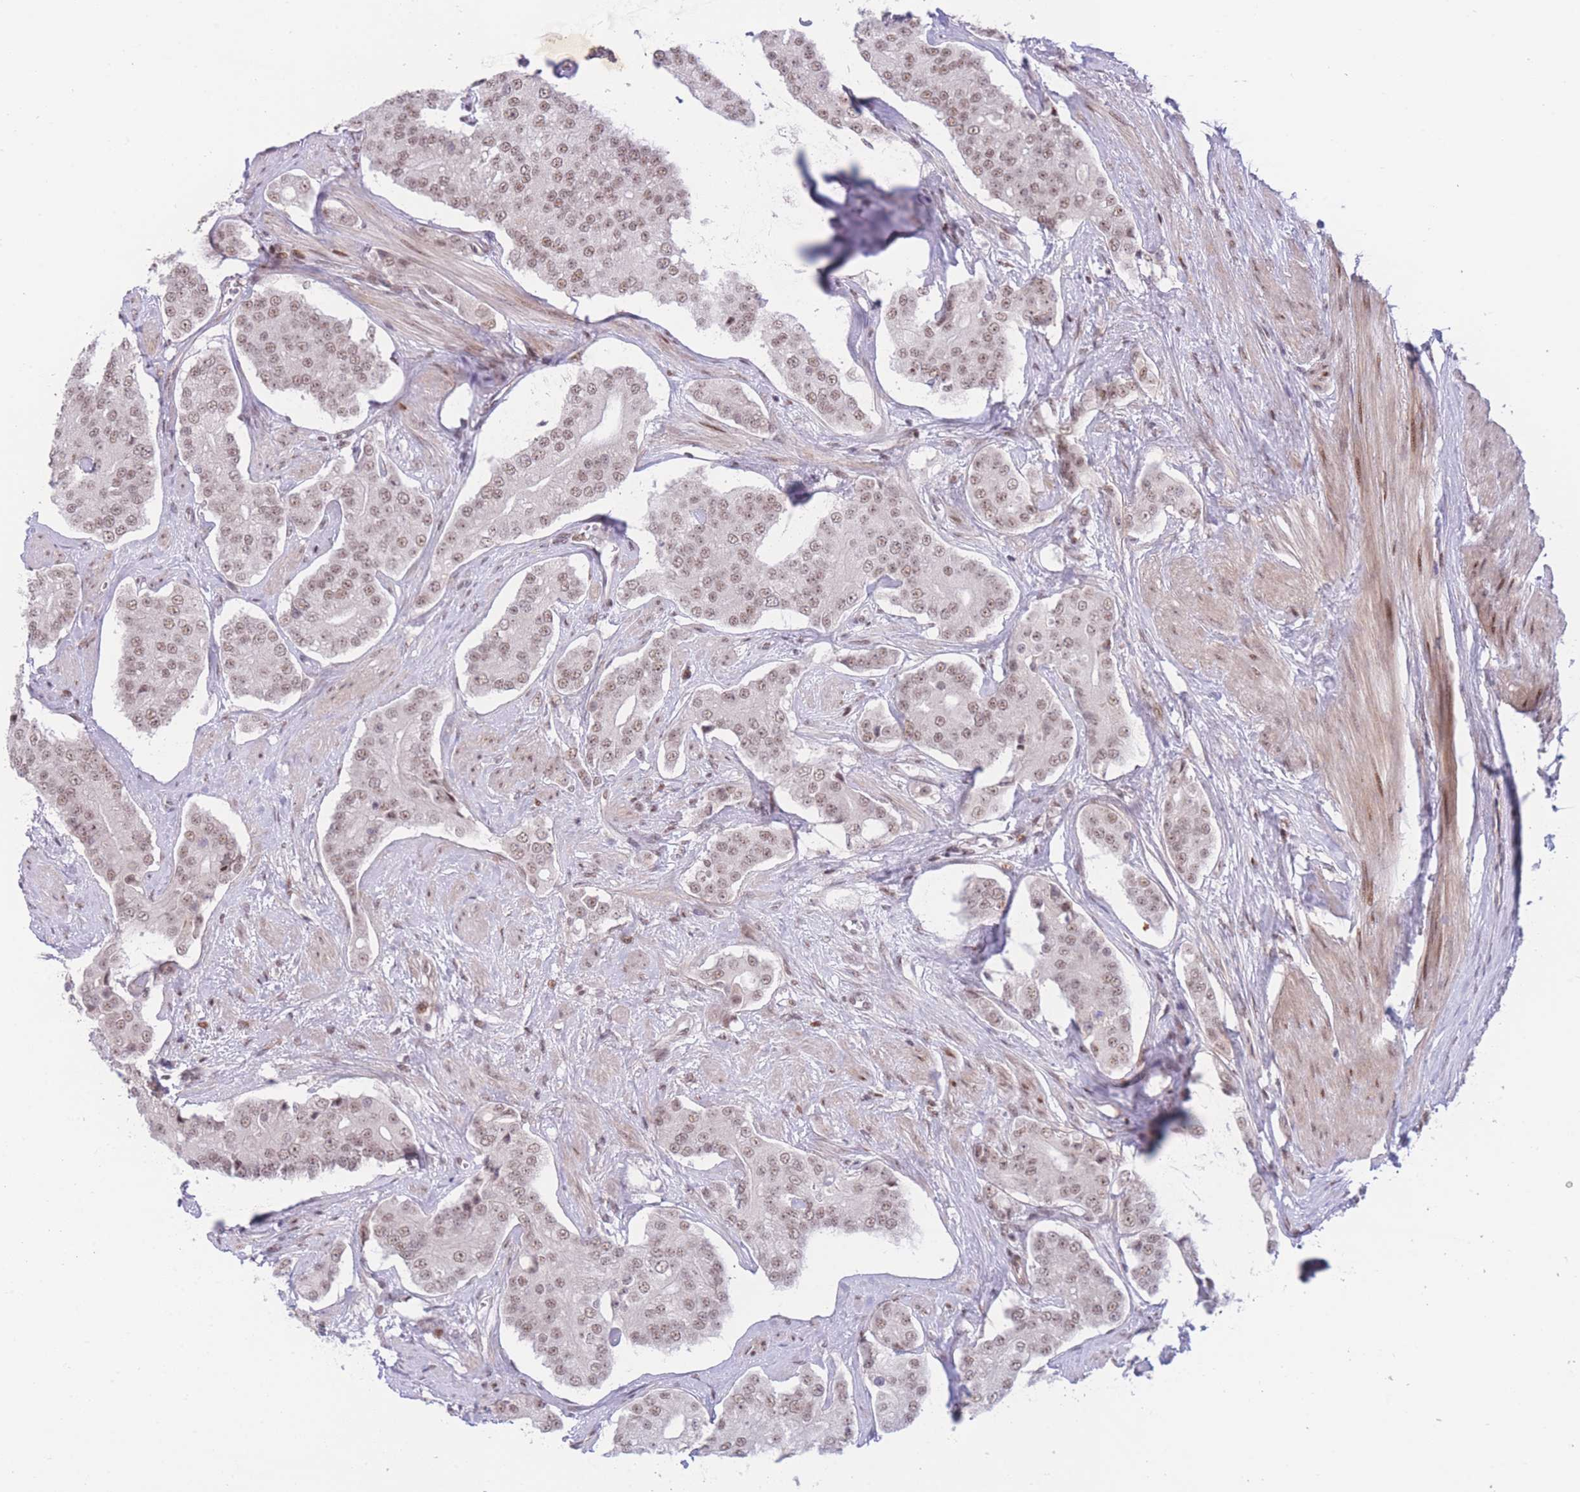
{"staining": {"intensity": "moderate", "quantity": ">75%", "location": "nuclear"}, "tissue": "prostate cancer", "cell_type": "Tumor cells", "image_type": "cancer", "snomed": [{"axis": "morphology", "description": "Adenocarcinoma, High grade"}, {"axis": "topography", "description": "Prostate"}], "caption": "Immunohistochemistry photomicrograph of human prostate cancer (adenocarcinoma (high-grade)) stained for a protein (brown), which displays medium levels of moderate nuclear staining in about >75% of tumor cells.", "gene": "PCIF1", "patient": {"sex": "male", "age": 71}}